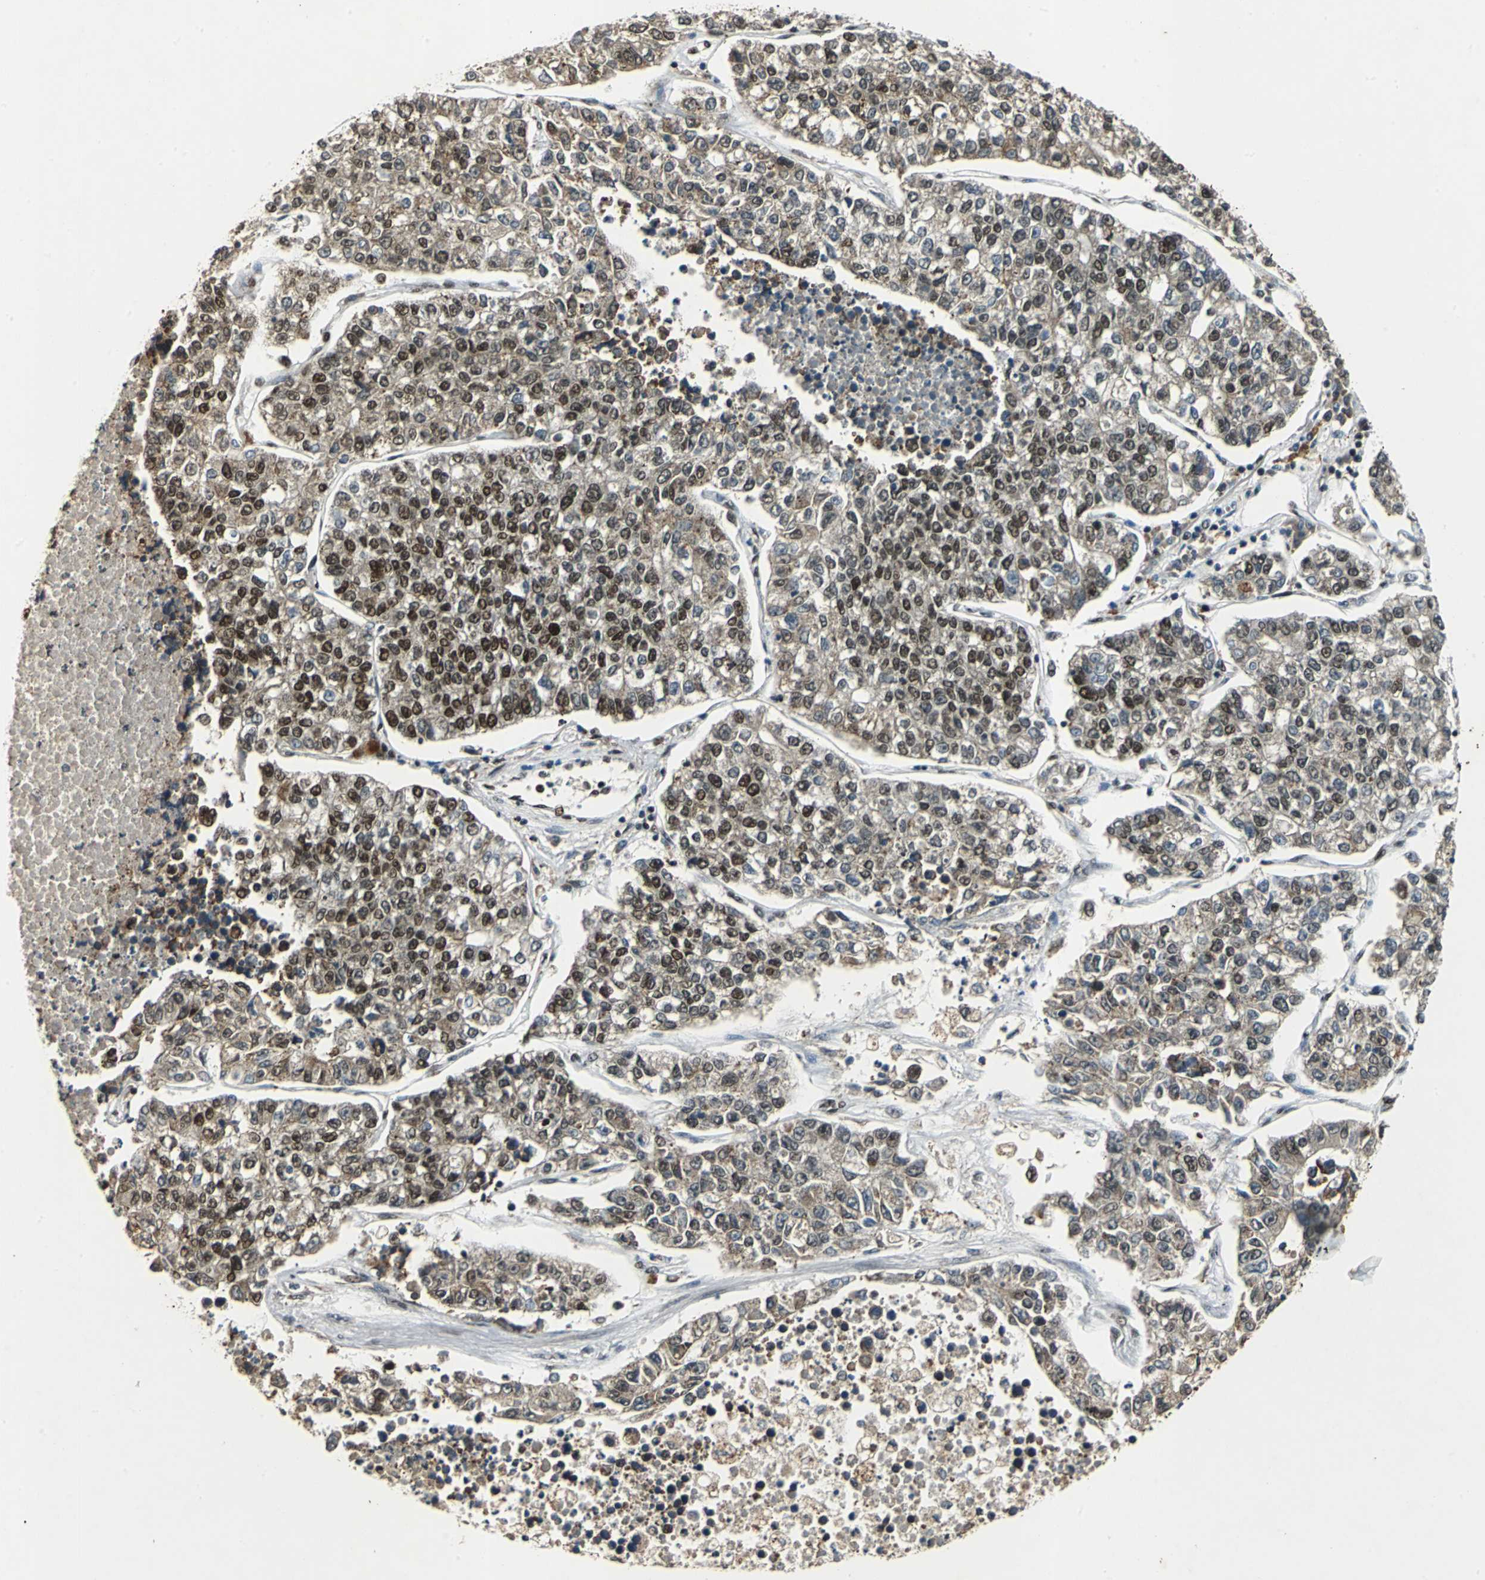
{"staining": {"intensity": "strong", "quantity": "25%-75%", "location": "nuclear"}, "tissue": "lung cancer", "cell_type": "Tumor cells", "image_type": "cancer", "snomed": [{"axis": "morphology", "description": "Adenocarcinoma, NOS"}, {"axis": "topography", "description": "Lung"}], "caption": "Immunohistochemistry image of human lung adenocarcinoma stained for a protein (brown), which displays high levels of strong nuclear staining in about 25%-75% of tumor cells.", "gene": "MTA2", "patient": {"sex": "male", "age": 49}}